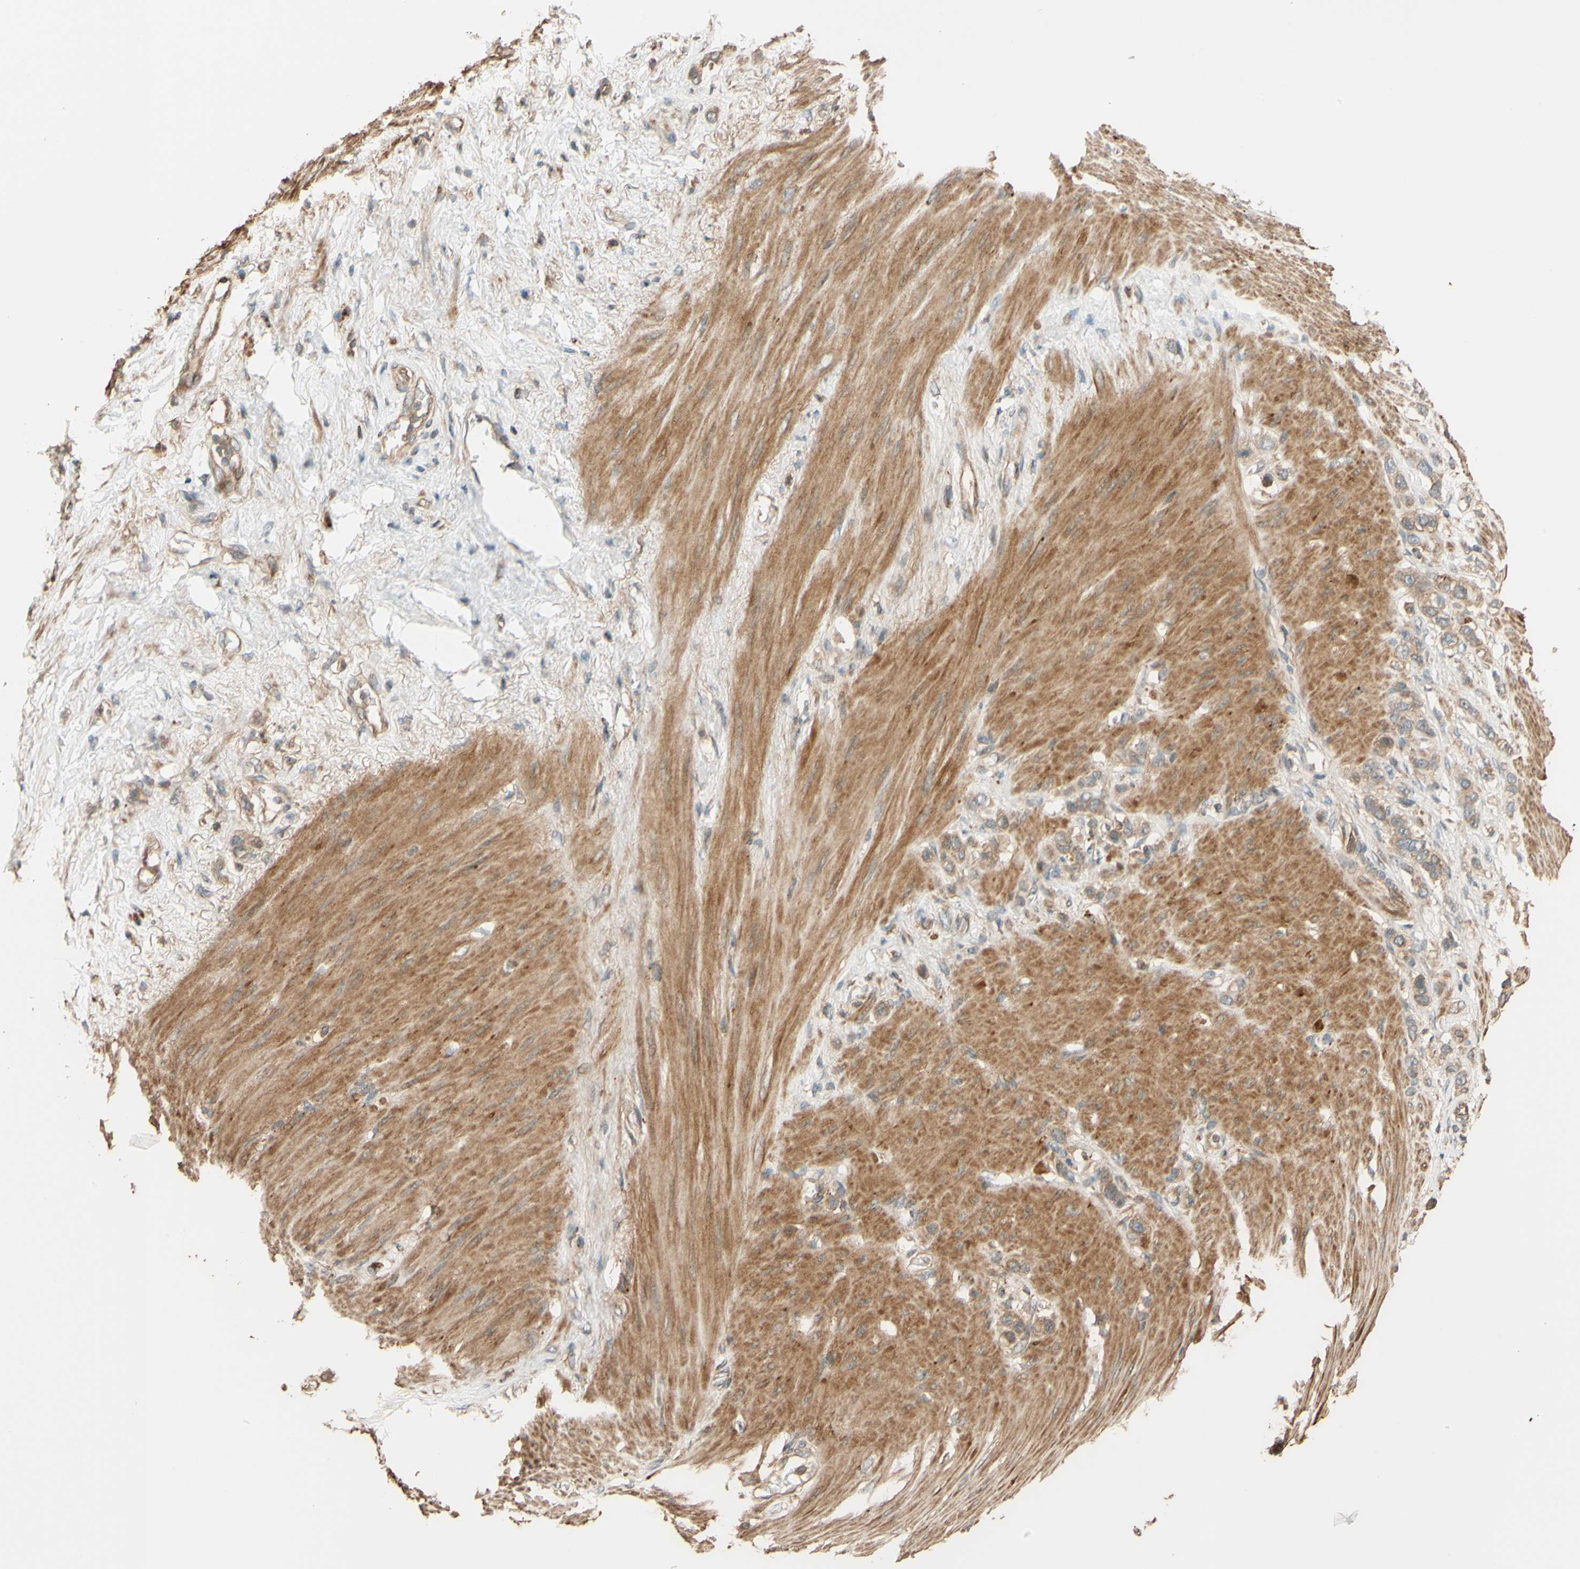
{"staining": {"intensity": "moderate", "quantity": ">75%", "location": "cytoplasmic/membranous"}, "tissue": "stomach cancer", "cell_type": "Tumor cells", "image_type": "cancer", "snomed": [{"axis": "morphology", "description": "Adenocarcinoma, NOS"}, {"axis": "morphology", "description": "Adenocarcinoma, High grade"}, {"axis": "topography", "description": "Stomach, upper"}, {"axis": "topography", "description": "Stomach, lower"}], "caption": "Moderate cytoplasmic/membranous protein positivity is identified in approximately >75% of tumor cells in stomach cancer (adenocarcinoma (high-grade)).", "gene": "RNF19A", "patient": {"sex": "female", "age": 65}}